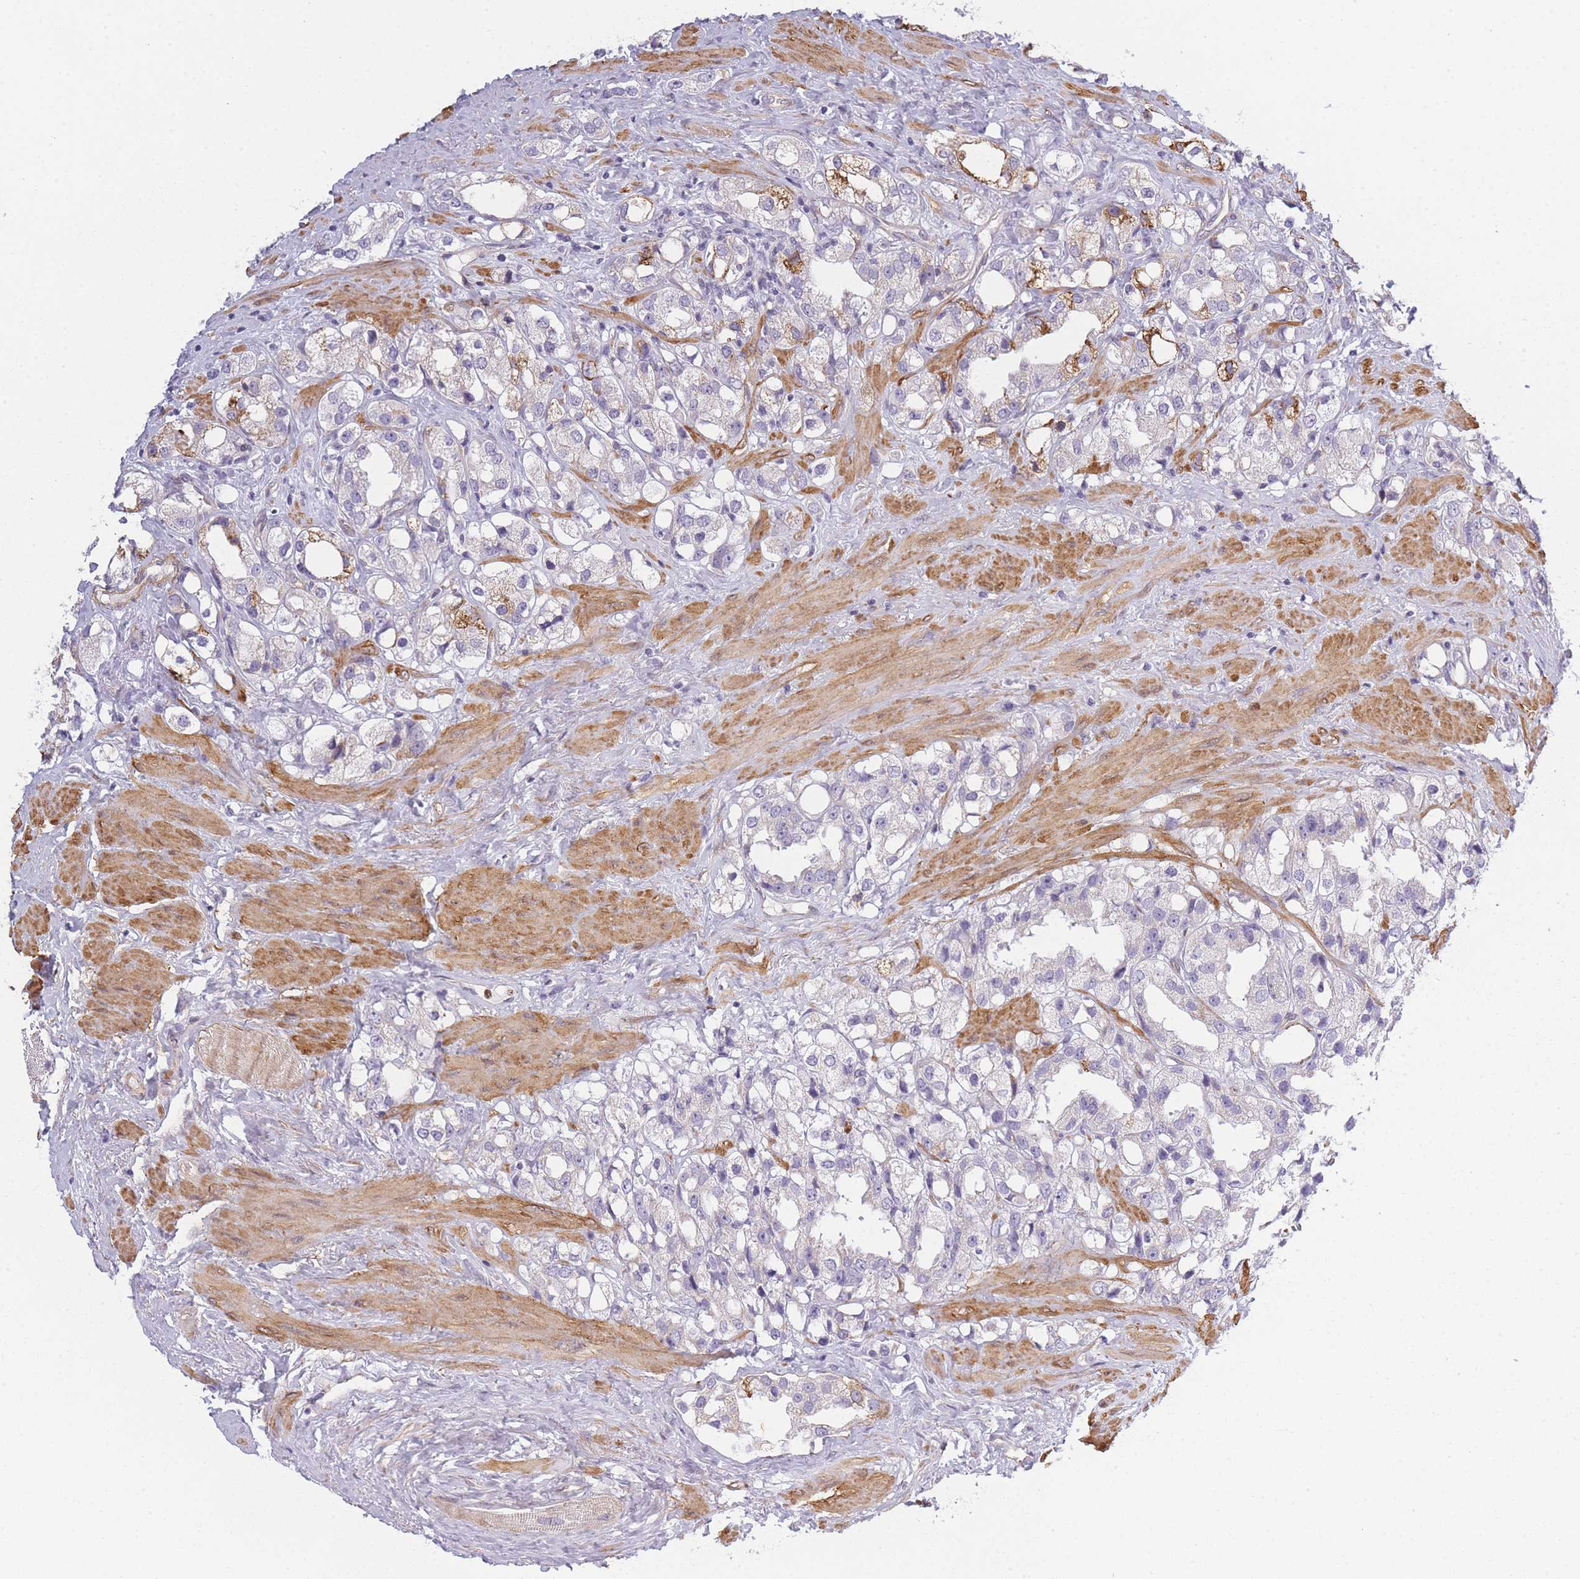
{"staining": {"intensity": "negative", "quantity": "none", "location": "none"}, "tissue": "prostate cancer", "cell_type": "Tumor cells", "image_type": "cancer", "snomed": [{"axis": "morphology", "description": "Adenocarcinoma, NOS"}, {"axis": "topography", "description": "Prostate"}], "caption": "Immunohistochemical staining of prostate cancer reveals no significant staining in tumor cells.", "gene": "SLC7A6", "patient": {"sex": "male", "age": 79}}